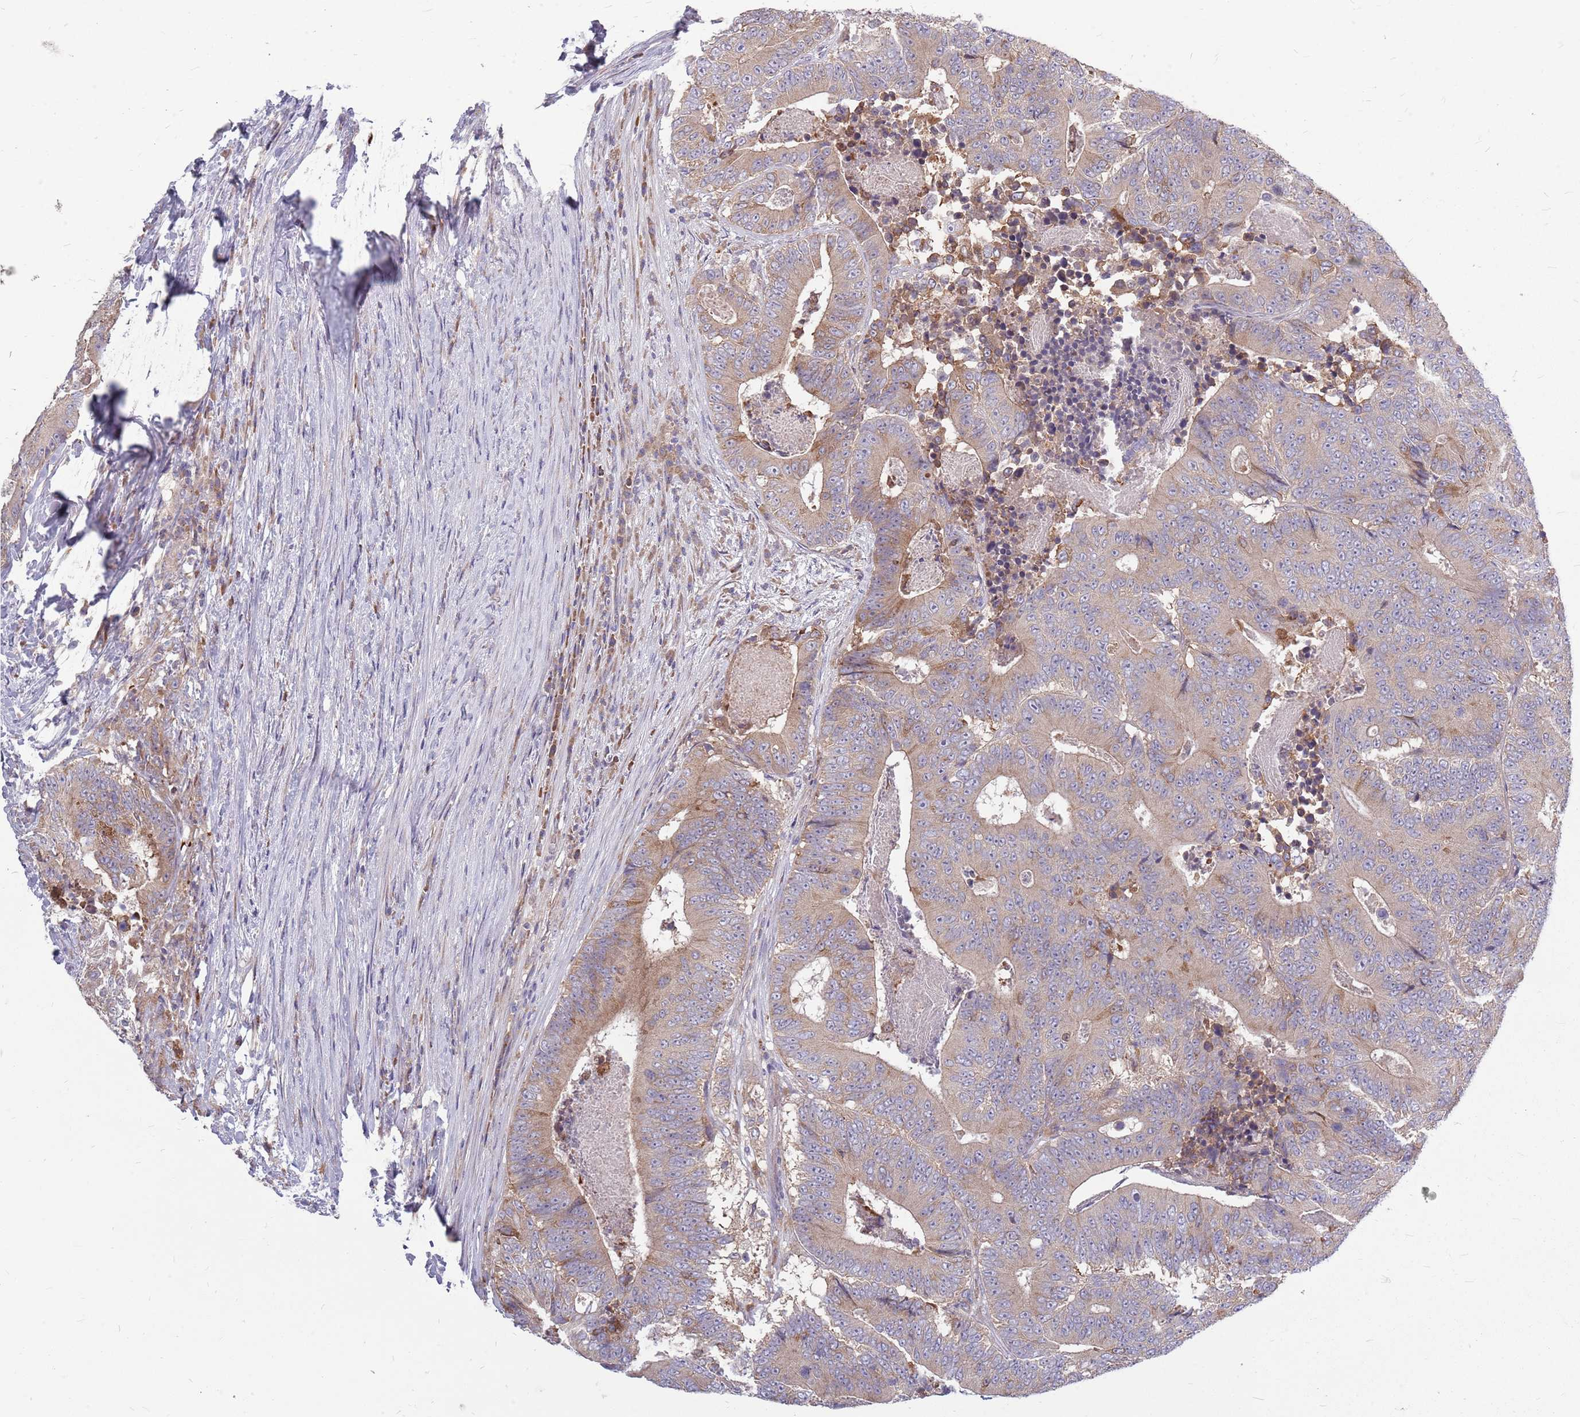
{"staining": {"intensity": "moderate", "quantity": "25%-75%", "location": "cytoplasmic/membranous"}, "tissue": "colorectal cancer", "cell_type": "Tumor cells", "image_type": "cancer", "snomed": [{"axis": "morphology", "description": "Adenocarcinoma, NOS"}, {"axis": "topography", "description": "Colon"}], "caption": "There is medium levels of moderate cytoplasmic/membranous positivity in tumor cells of colorectal cancer (adenocarcinoma), as demonstrated by immunohistochemical staining (brown color).", "gene": "PPP1R27", "patient": {"sex": "male", "age": 83}}